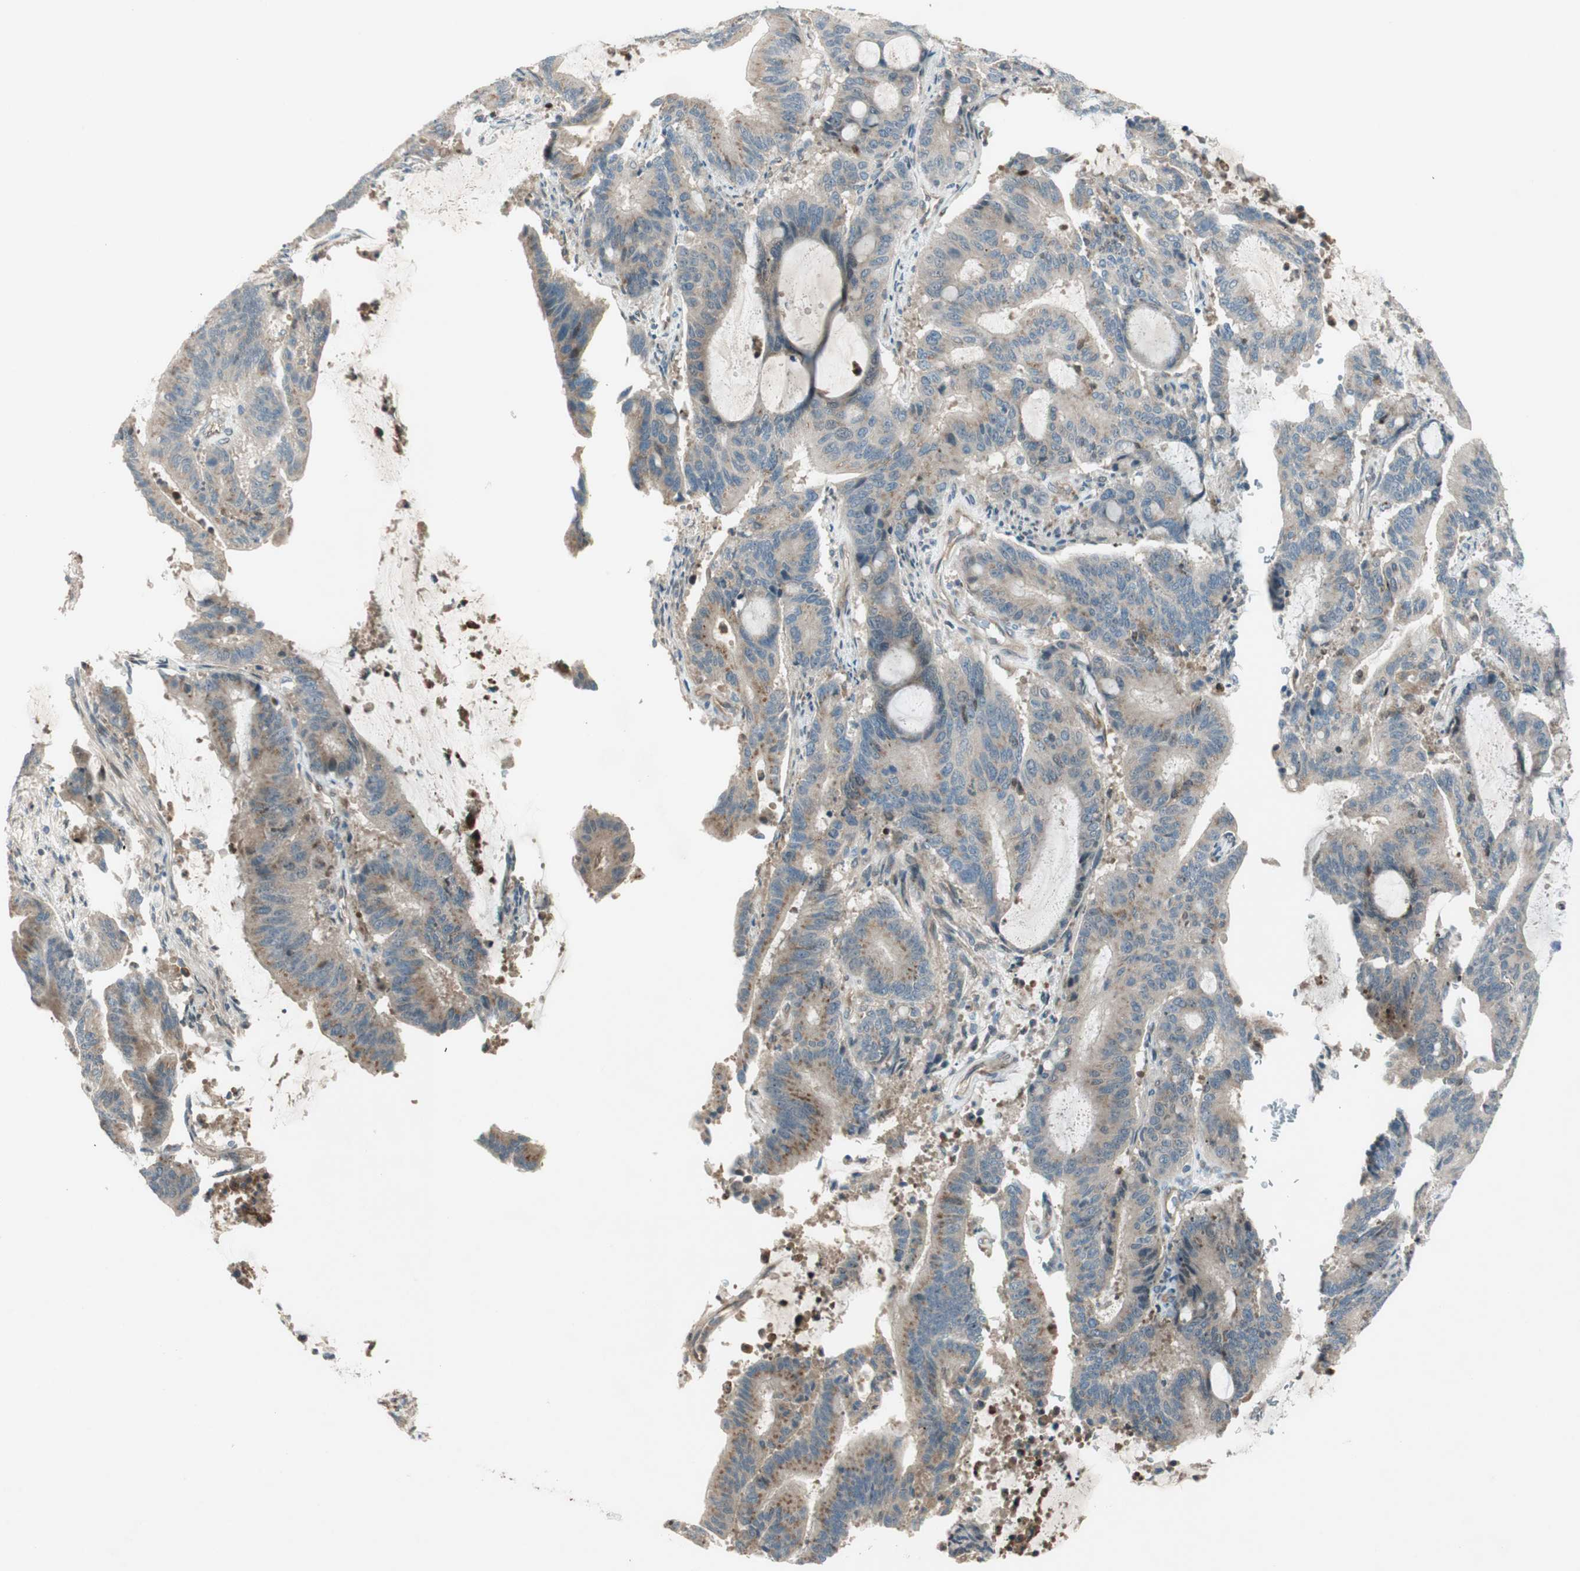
{"staining": {"intensity": "weak", "quantity": ">75%", "location": "cytoplasmic/membranous"}, "tissue": "liver cancer", "cell_type": "Tumor cells", "image_type": "cancer", "snomed": [{"axis": "morphology", "description": "Cholangiocarcinoma"}, {"axis": "topography", "description": "Liver"}], "caption": "The immunohistochemical stain highlights weak cytoplasmic/membranous expression in tumor cells of cholangiocarcinoma (liver) tissue.", "gene": "CGRRF1", "patient": {"sex": "female", "age": 73}}